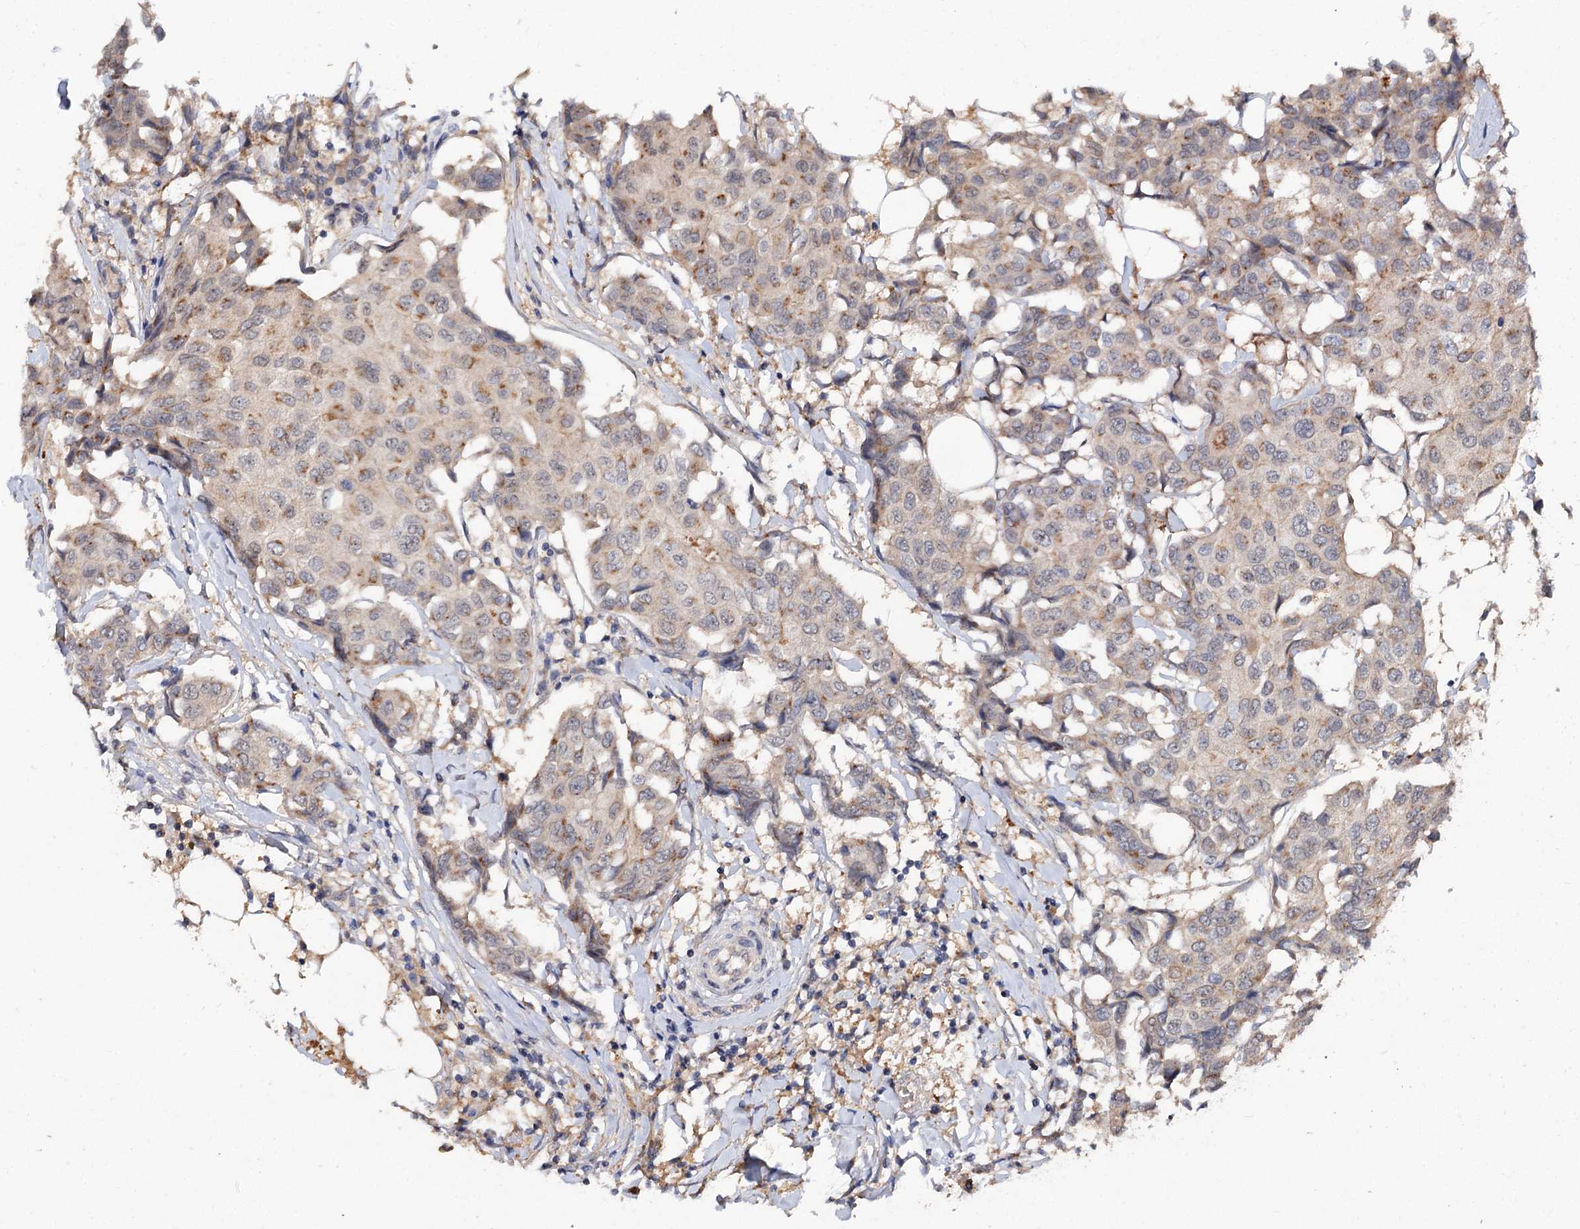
{"staining": {"intensity": "moderate", "quantity": ">75%", "location": "cytoplasmic/membranous"}, "tissue": "breast cancer", "cell_type": "Tumor cells", "image_type": "cancer", "snomed": [{"axis": "morphology", "description": "Duct carcinoma"}, {"axis": "topography", "description": "Breast"}], "caption": "Breast intraductal carcinoma tissue displays moderate cytoplasmic/membranous positivity in approximately >75% of tumor cells, visualized by immunohistochemistry.", "gene": "NUDCD2", "patient": {"sex": "female", "age": 80}}